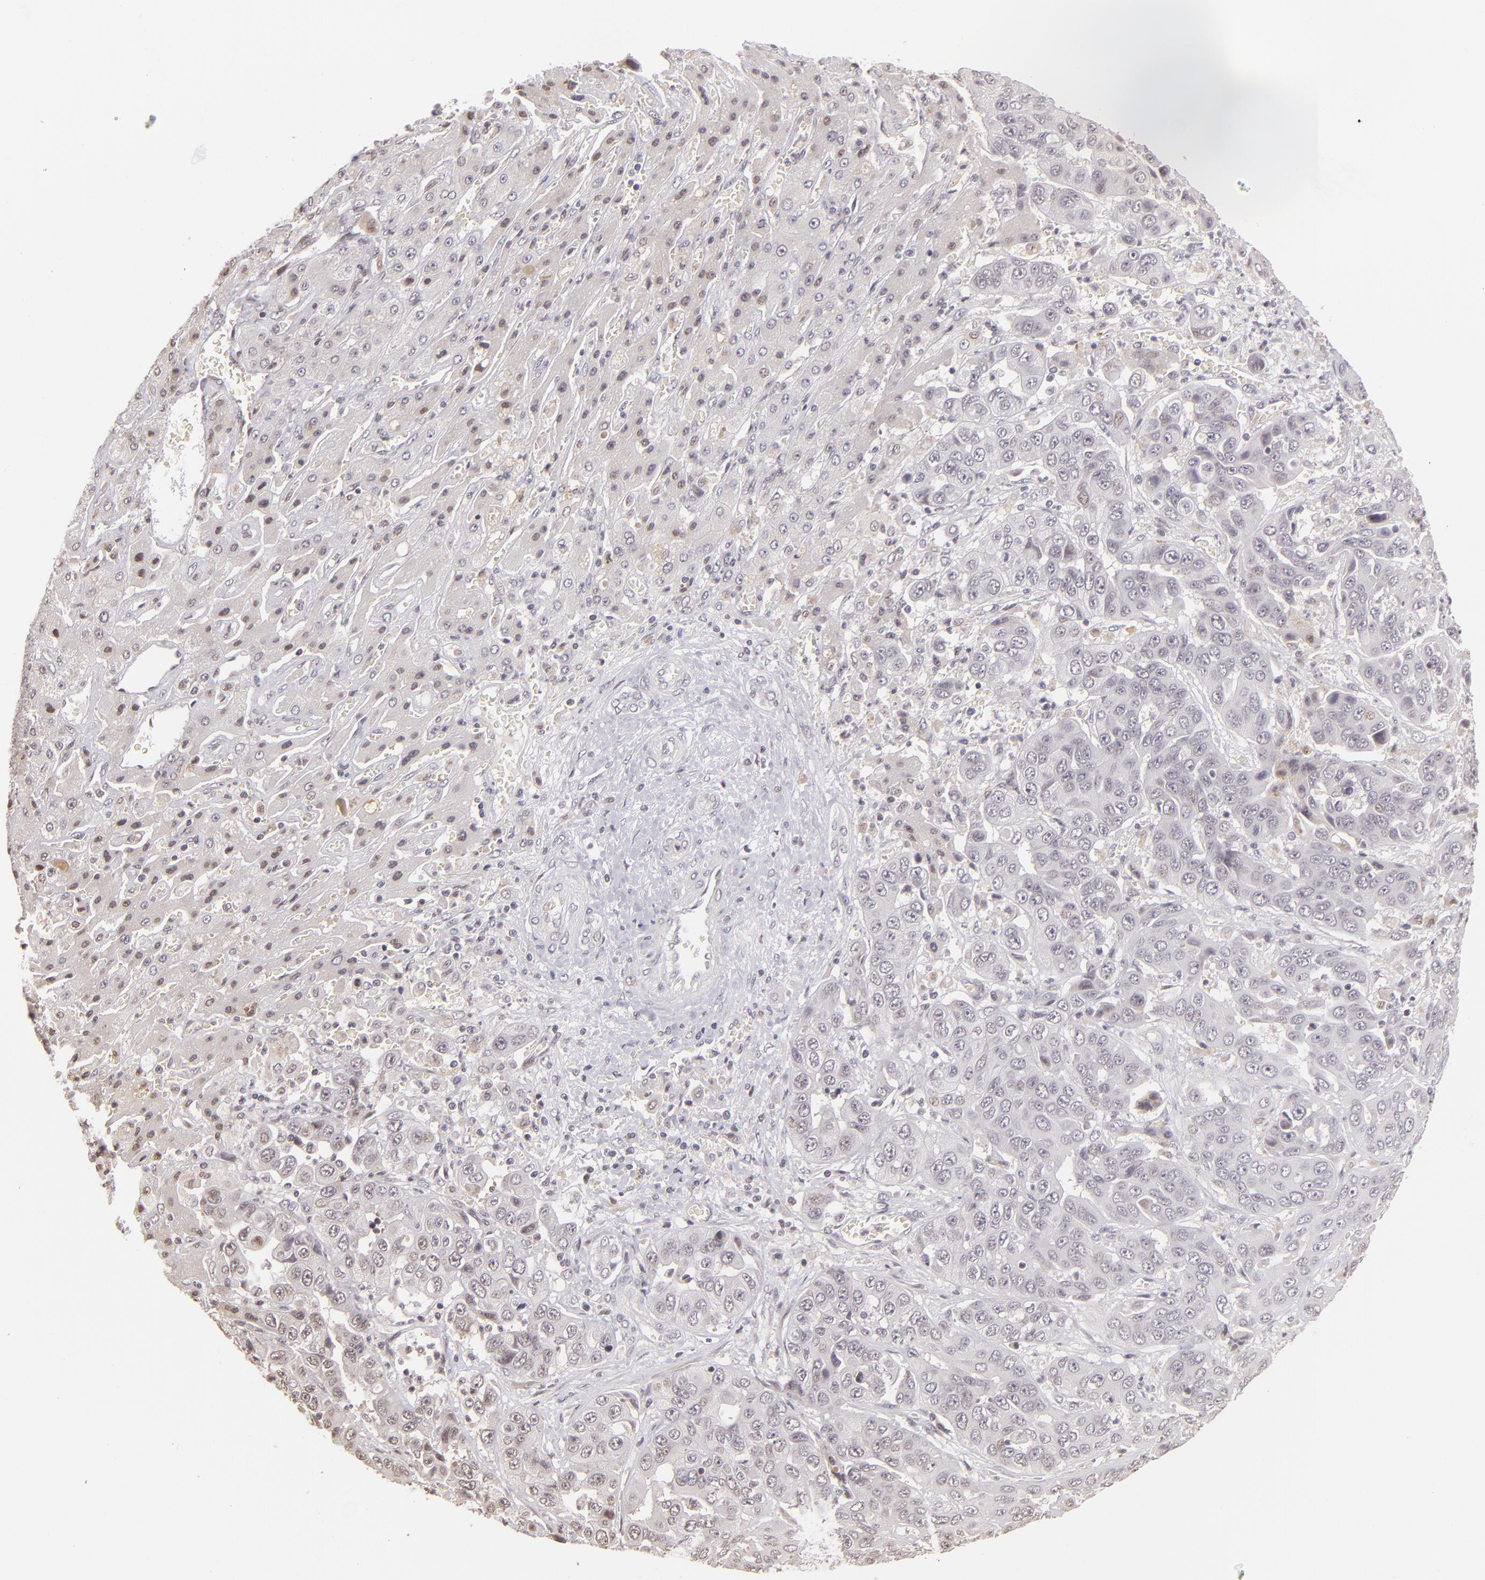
{"staining": {"intensity": "weak", "quantity": "<25%", "location": "nuclear"}, "tissue": "liver cancer", "cell_type": "Tumor cells", "image_type": "cancer", "snomed": [{"axis": "morphology", "description": "Cholangiocarcinoma"}, {"axis": "topography", "description": "Liver"}], "caption": "Immunohistochemistry photomicrograph of human cholangiocarcinoma (liver) stained for a protein (brown), which reveals no expression in tumor cells.", "gene": "RARB", "patient": {"sex": "female", "age": 52}}